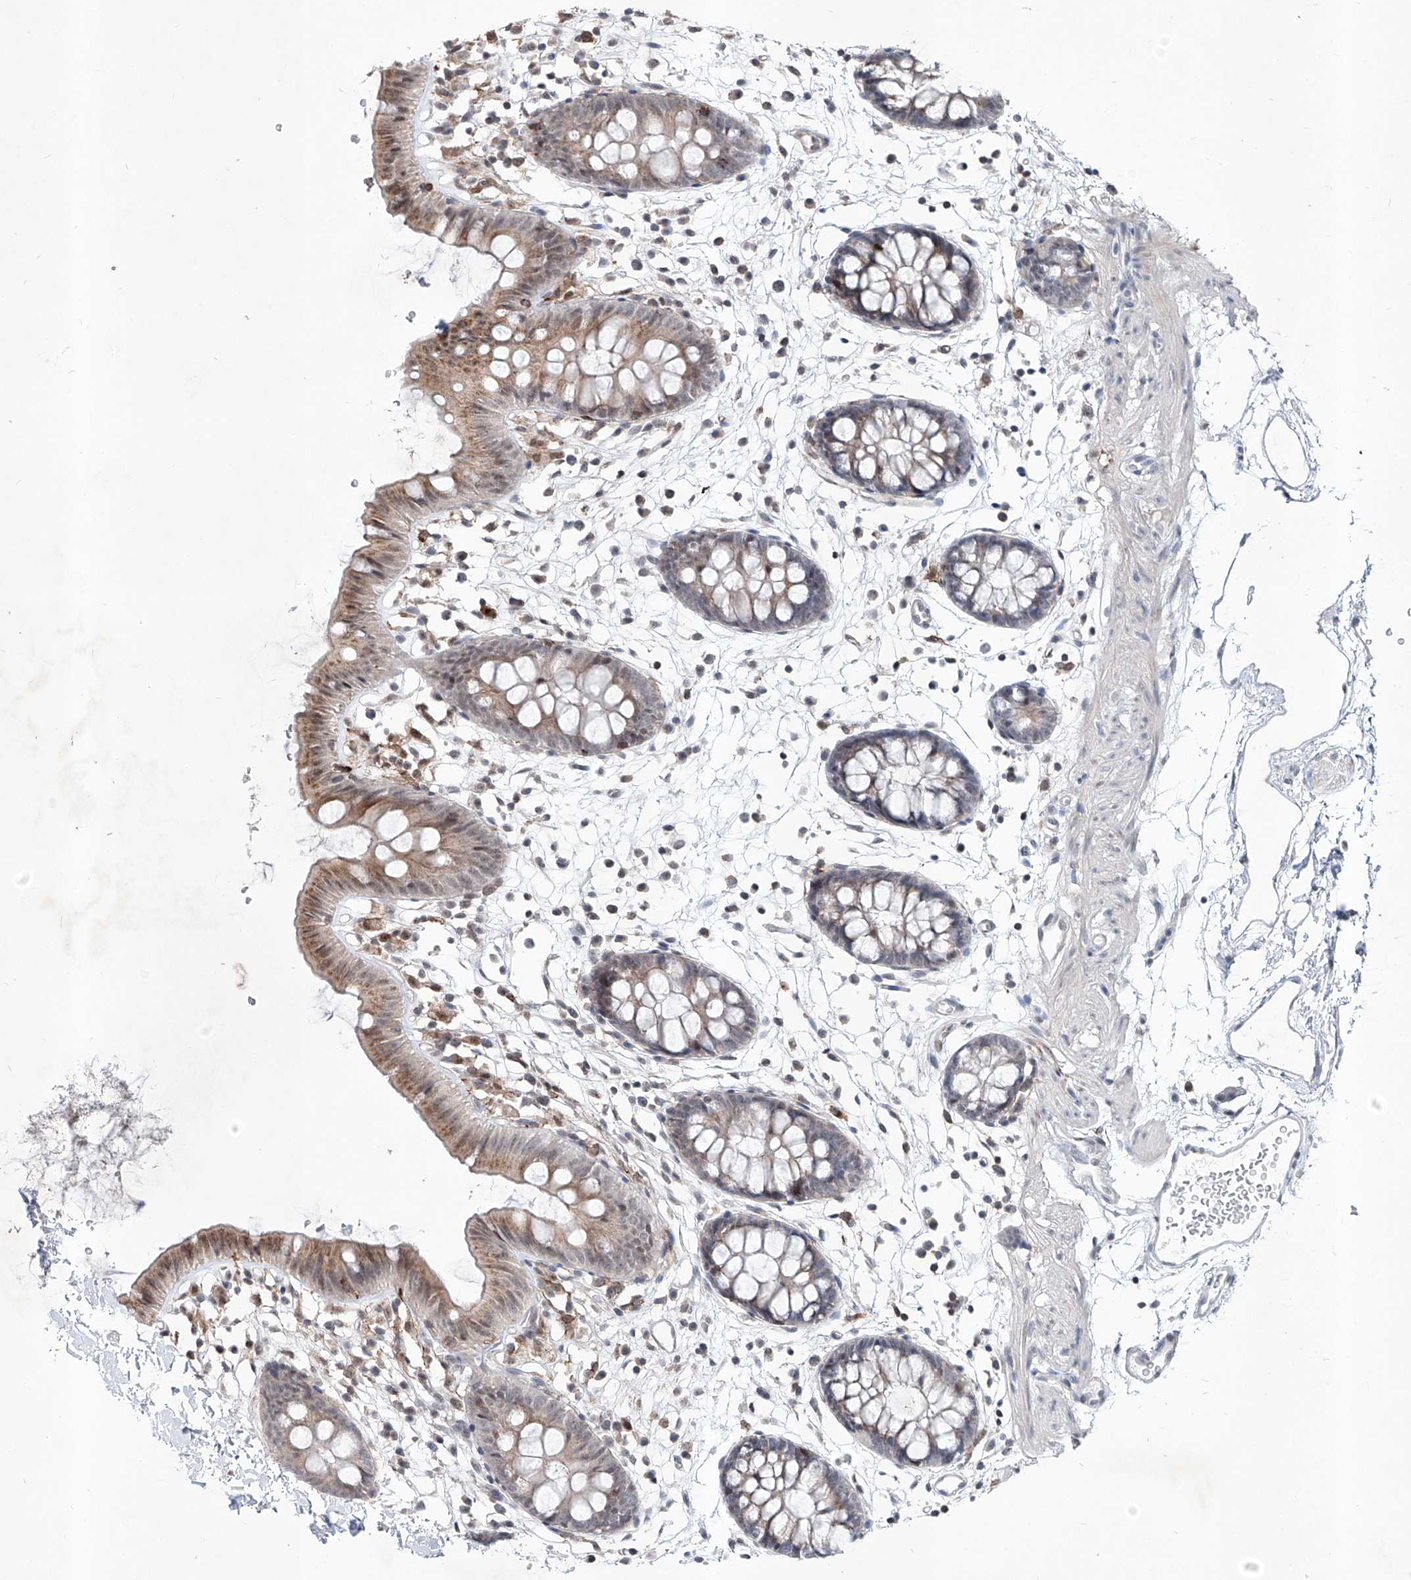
{"staining": {"intensity": "negative", "quantity": "none", "location": "none"}, "tissue": "colon", "cell_type": "Endothelial cells", "image_type": "normal", "snomed": [{"axis": "morphology", "description": "Normal tissue, NOS"}, {"axis": "topography", "description": "Colon"}], "caption": "The histopathology image shows no staining of endothelial cells in unremarkable colon.", "gene": "ZBTB48", "patient": {"sex": "male", "age": 56}}